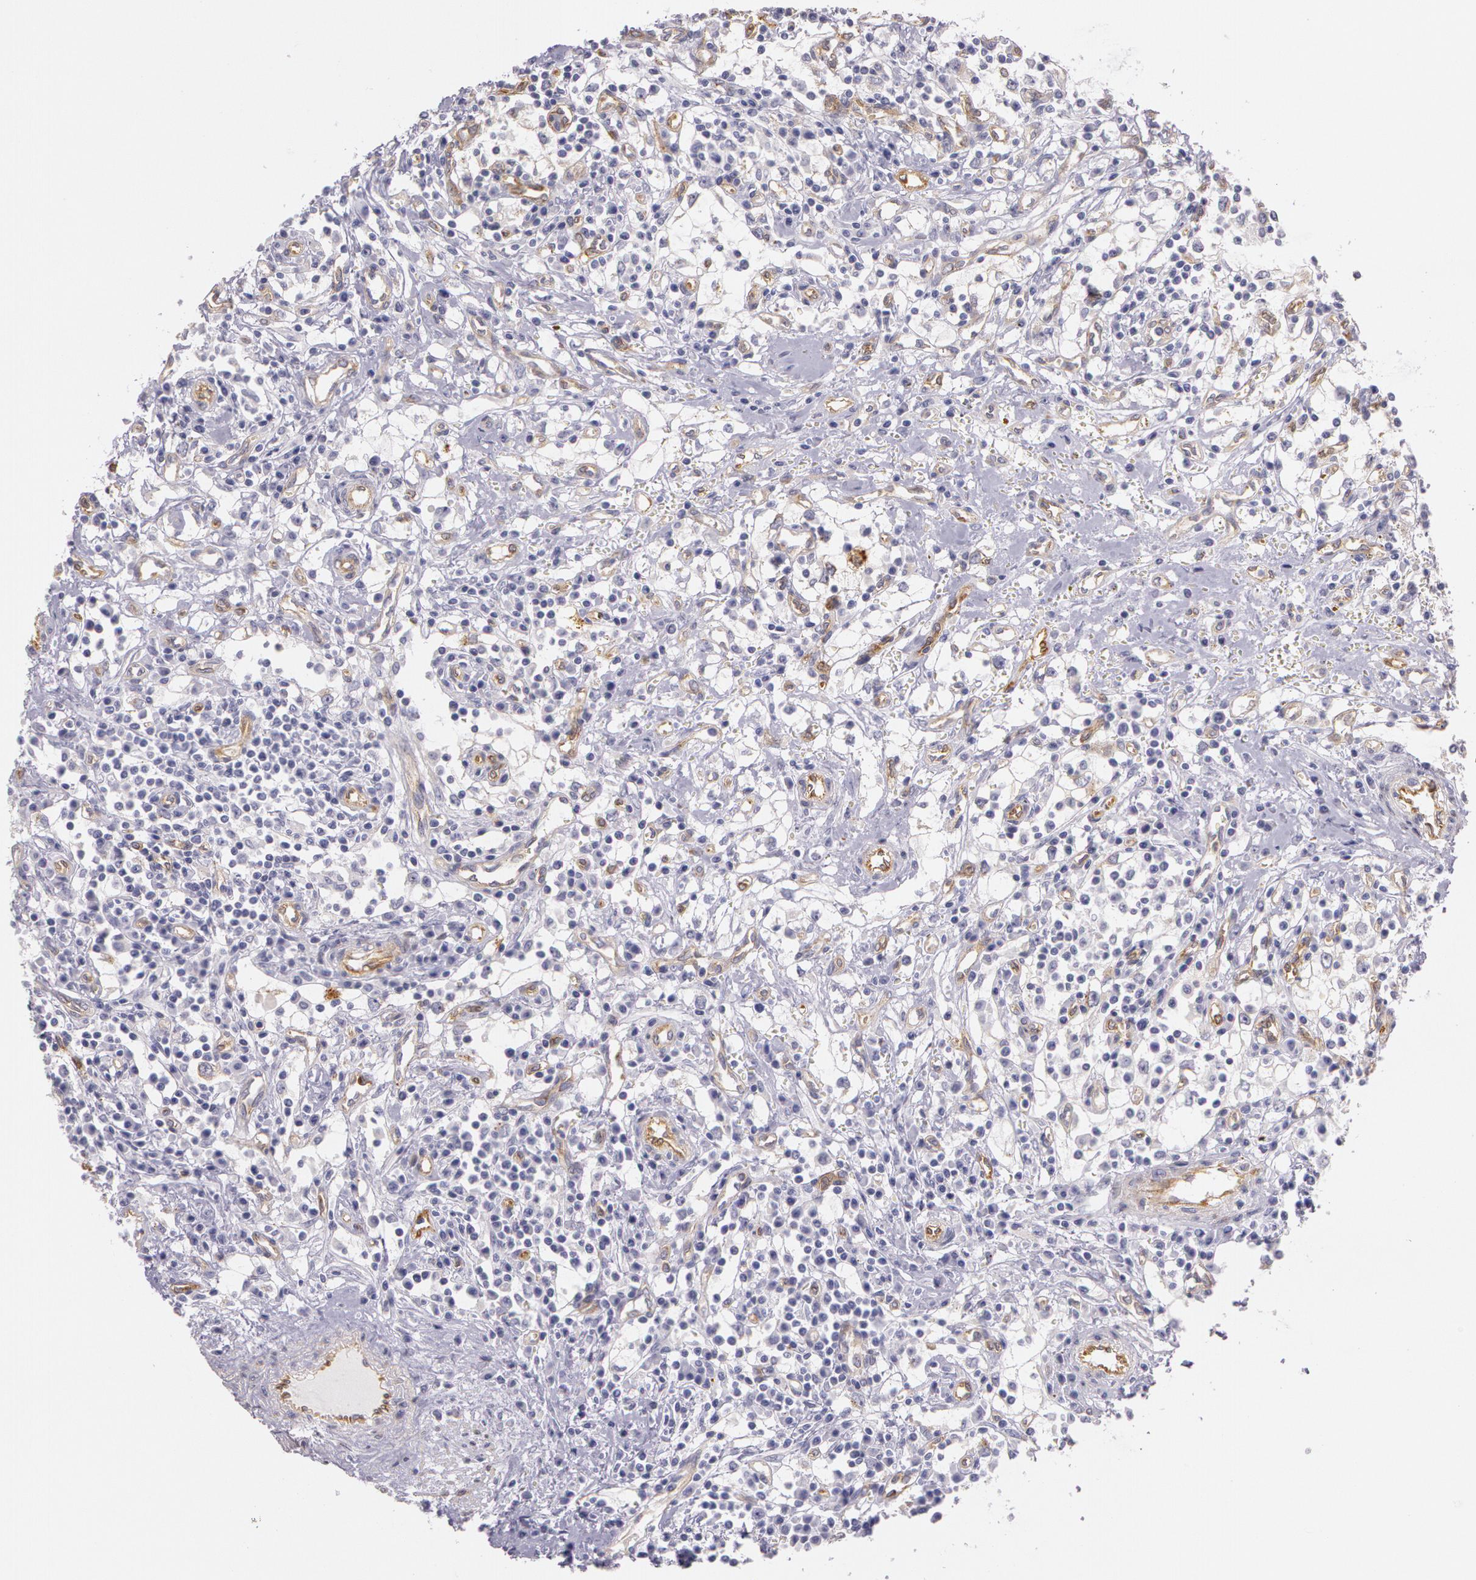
{"staining": {"intensity": "weak", "quantity": "<25%", "location": "cytoplasmic/membranous"}, "tissue": "renal cancer", "cell_type": "Tumor cells", "image_type": "cancer", "snomed": [{"axis": "morphology", "description": "Adenocarcinoma, NOS"}, {"axis": "topography", "description": "Kidney"}], "caption": "Immunohistochemistry (IHC) histopathology image of renal cancer (adenocarcinoma) stained for a protein (brown), which reveals no expression in tumor cells.", "gene": "APP", "patient": {"sex": "male", "age": 82}}